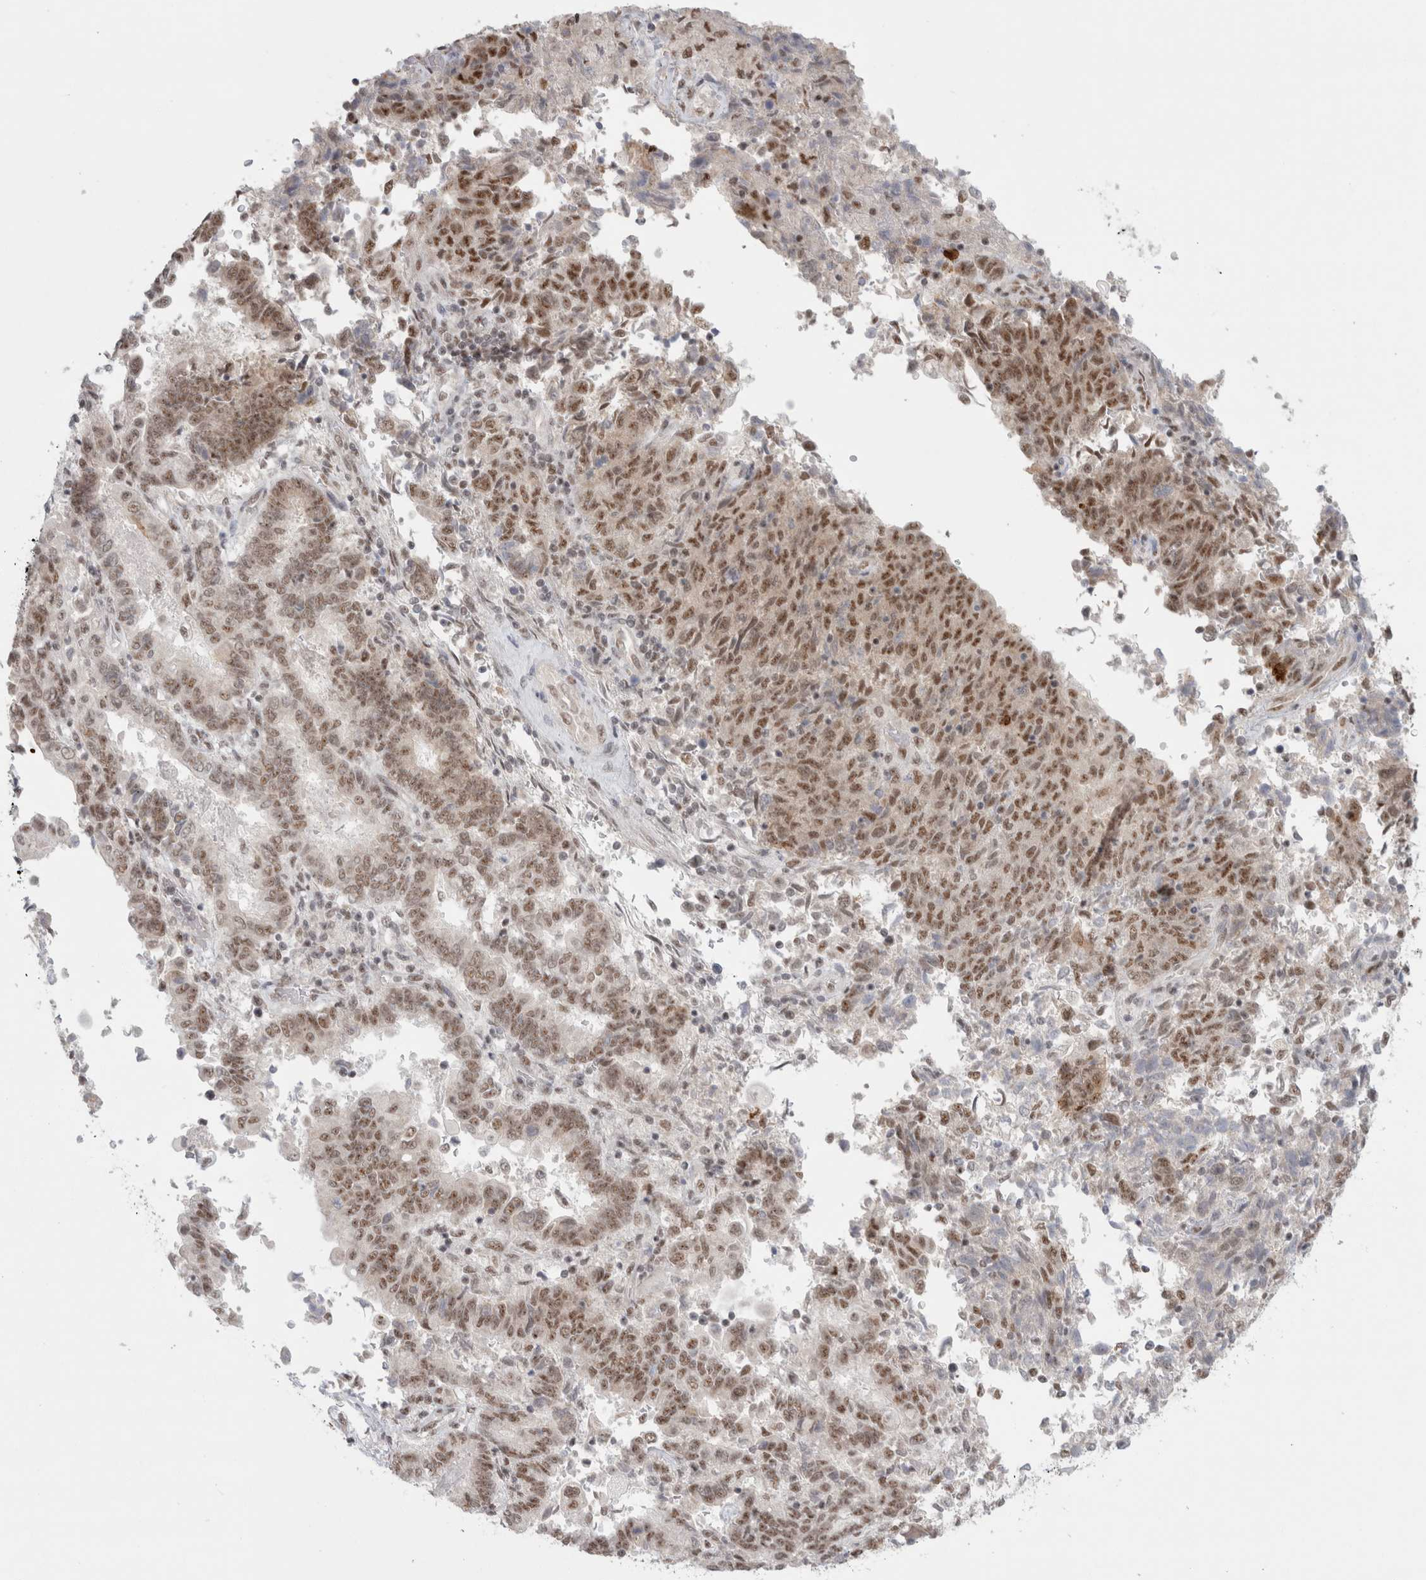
{"staining": {"intensity": "moderate", "quantity": ">75%", "location": "nuclear"}, "tissue": "endometrial cancer", "cell_type": "Tumor cells", "image_type": "cancer", "snomed": [{"axis": "morphology", "description": "Adenocarcinoma, NOS"}, {"axis": "topography", "description": "Endometrium"}], "caption": "Immunohistochemical staining of endometrial cancer demonstrates moderate nuclear protein expression in about >75% of tumor cells.", "gene": "TRMT12", "patient": {"sex": "female", "age": 80}}